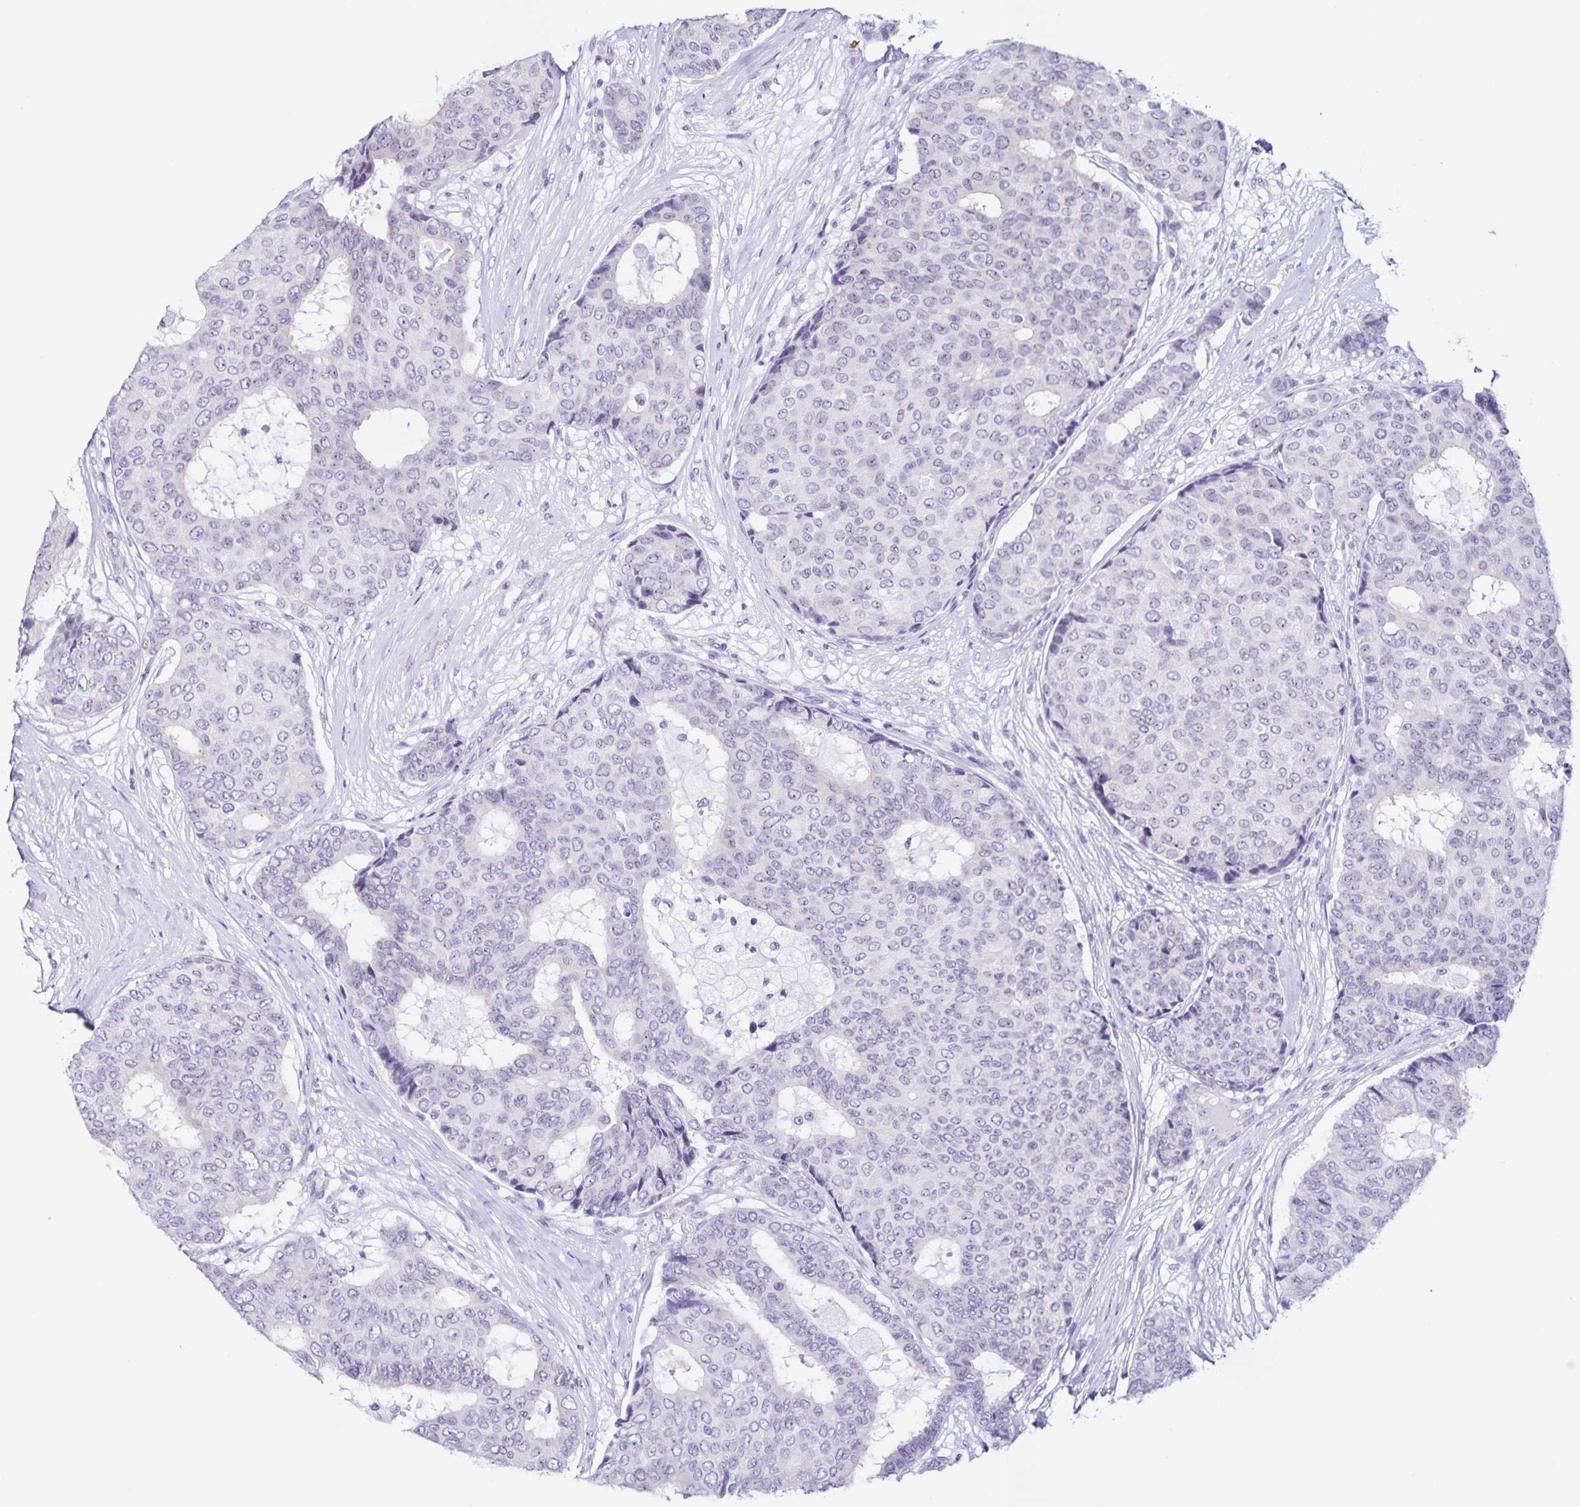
{"staining": {"intensity": "negative", "quantity": "none", "location": "none"}, "tissue": "breast cancer", "cell_type": "Tumor cells", "image_type": "cancer", "snomed": [{"axis": "morphology", "description": "Duct carcinoma"}, {"axis": "topography", "description": "Breast"}], "caption": "Immunohistochemistry of human infiltrating ductal carcinoma (breast) displays no staining in tumor cells.", "gene": "FAM170A", "patient": {"sex": "female", "age": 75}}